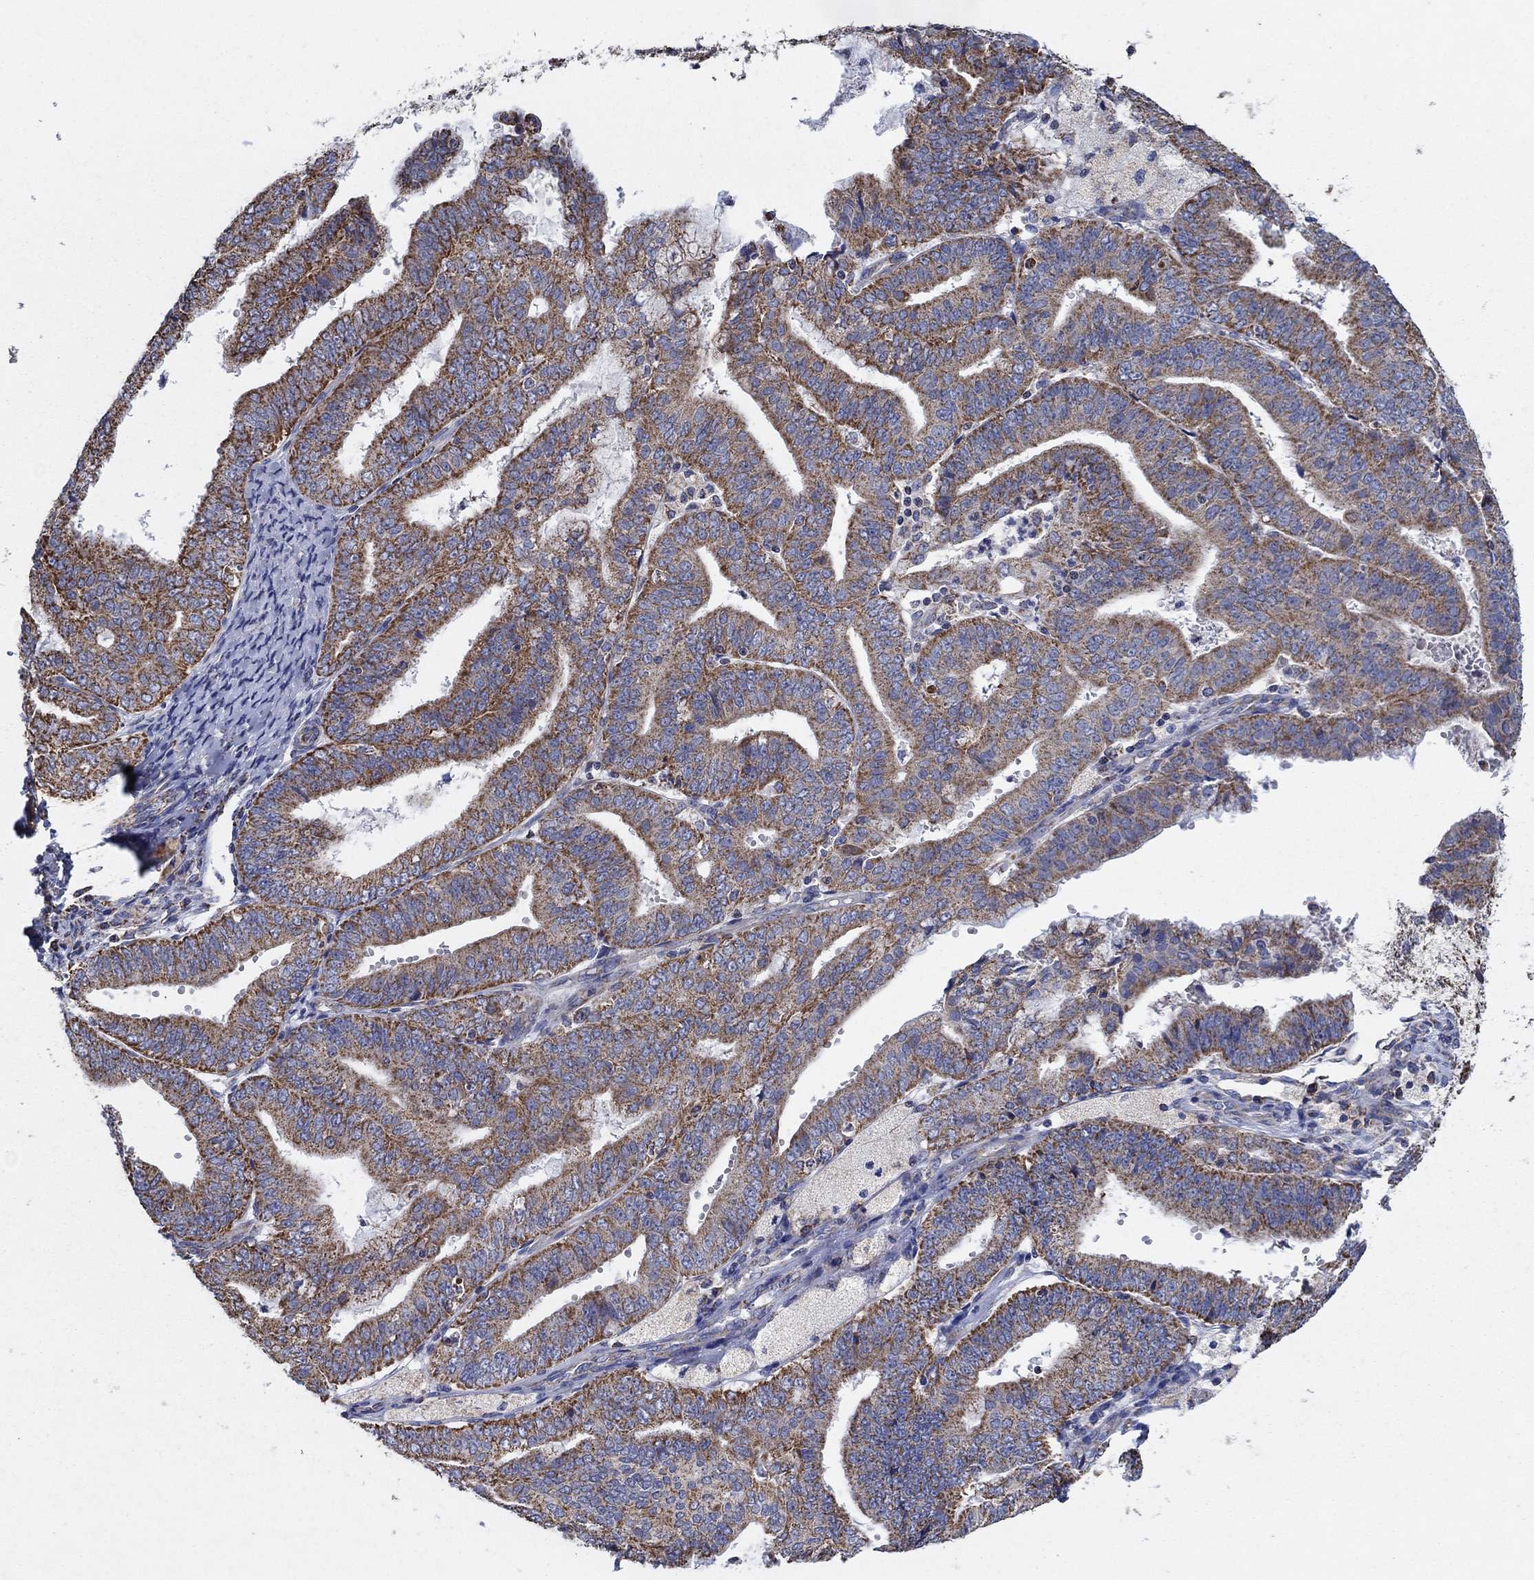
{"staining": {"intensity": "strong", "quantity": "25%-75%", "location": "cytoplasmic/membranous"}, "tissue": "endometrial cancer", "cell_type": "Tumor cells", "image_type": "cancer", "snomed": [{"axis": "morphology", "description": "Adenocarcinoma, NOS"}, {"axis": "topography", "description": "Endometrium"}], "caption": "Immunohistochemistry micrograph of human endometrial cancer (adenocarcinoma) stained for a protein (brown), which demonstrates high levels of strong cytoplasmic/membranous staining in about 25%-75% of tumor cells.", "gene": "C9orf85", "patient": {"sex": "female", "age": 63}}